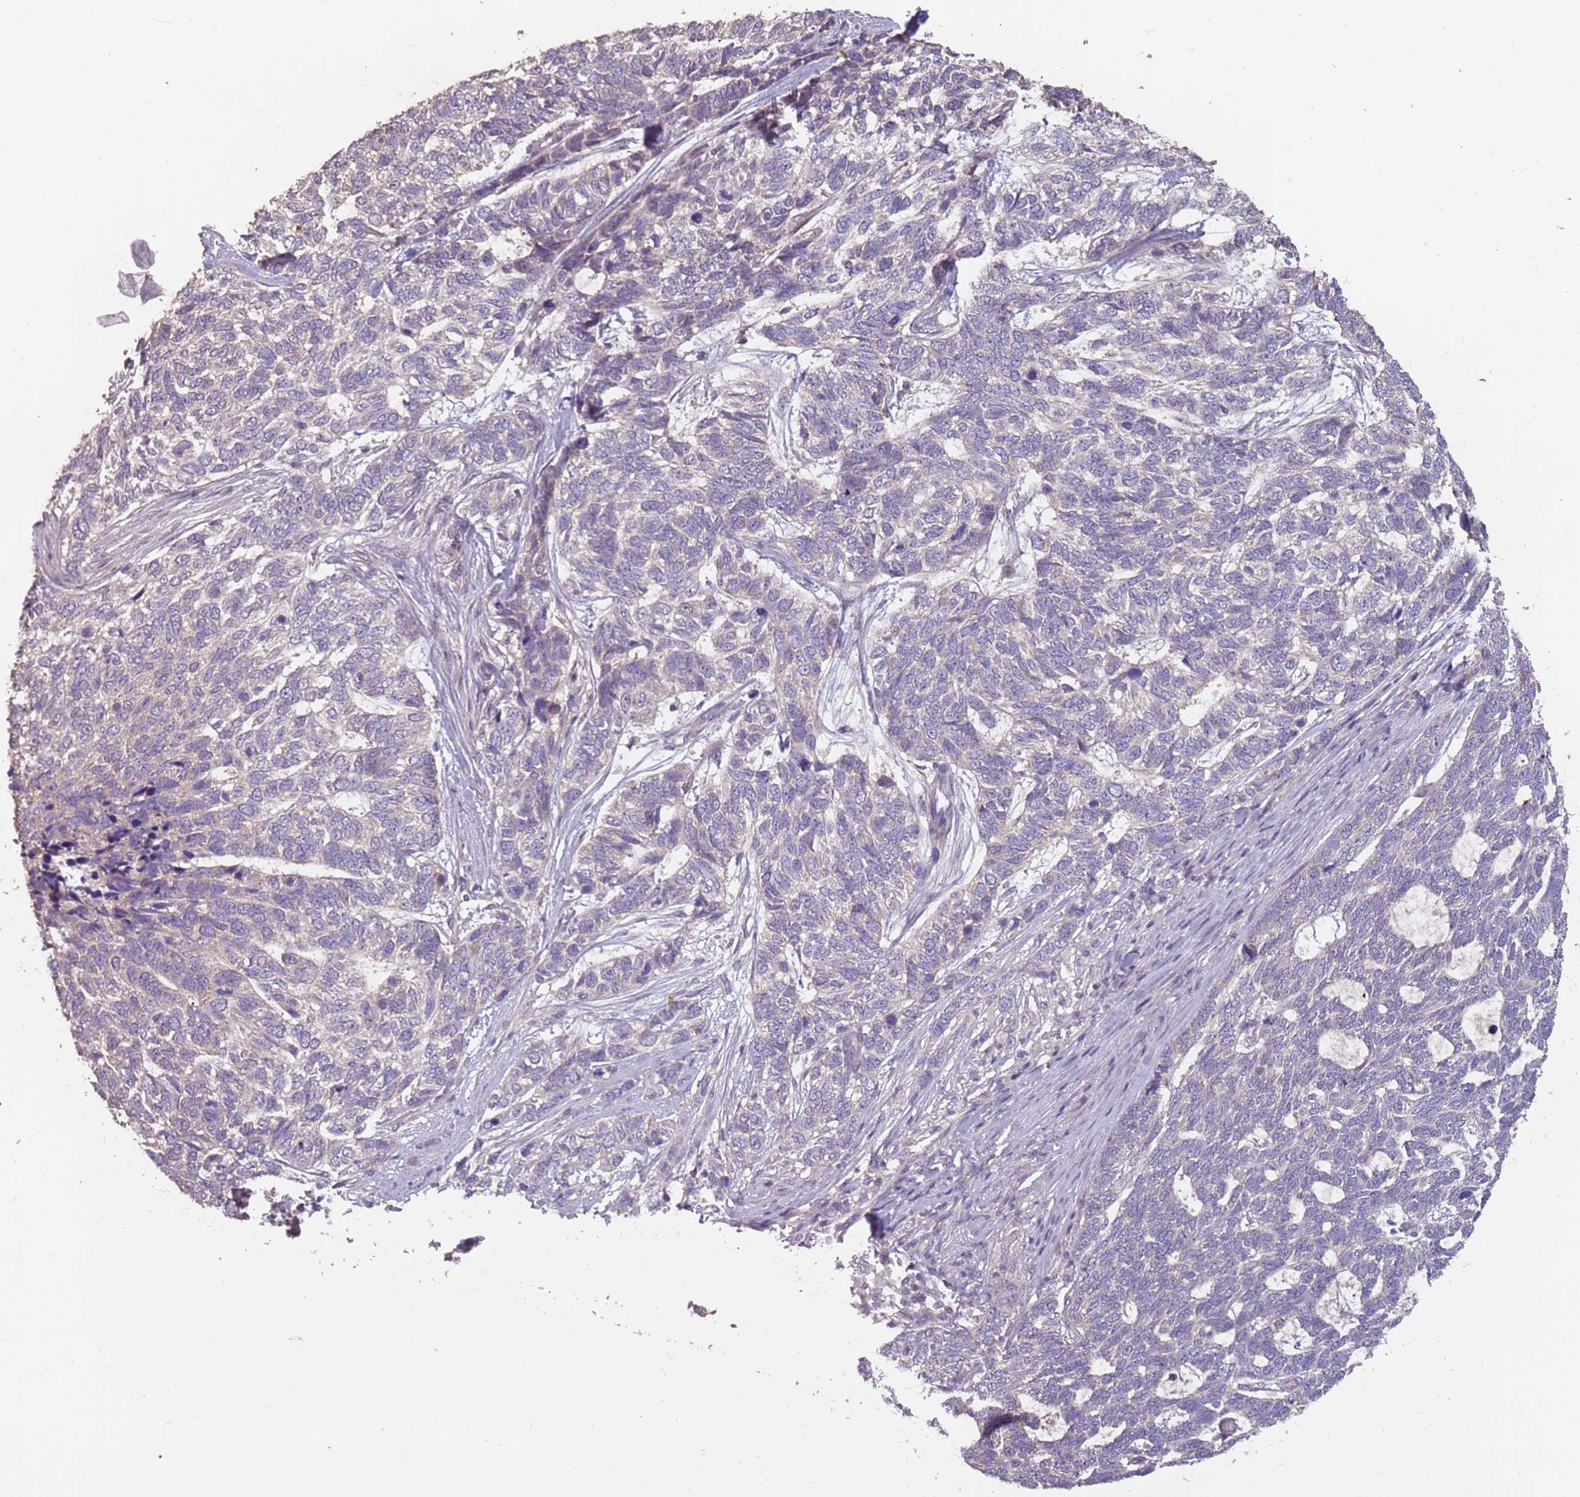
{"staining": {"intensity": "negative", "quantity": "none", "location": "none"}, "tissue": "skin cancer", "cell_type": "Tumor cells", "image_type": "cancer", "snomed": [{"axis": "morphology", "description": "Basal cell carcinoma"}, {"axis": "topography", "description": "Skin"}], "caption": "DAB immunohistochemical staining of skin cancer (basal cell carcinoma) demonstrates no significant staining in tumor cells.", "gene": "MBD3L1", "patient": {"sex": "female", "age": 65}}